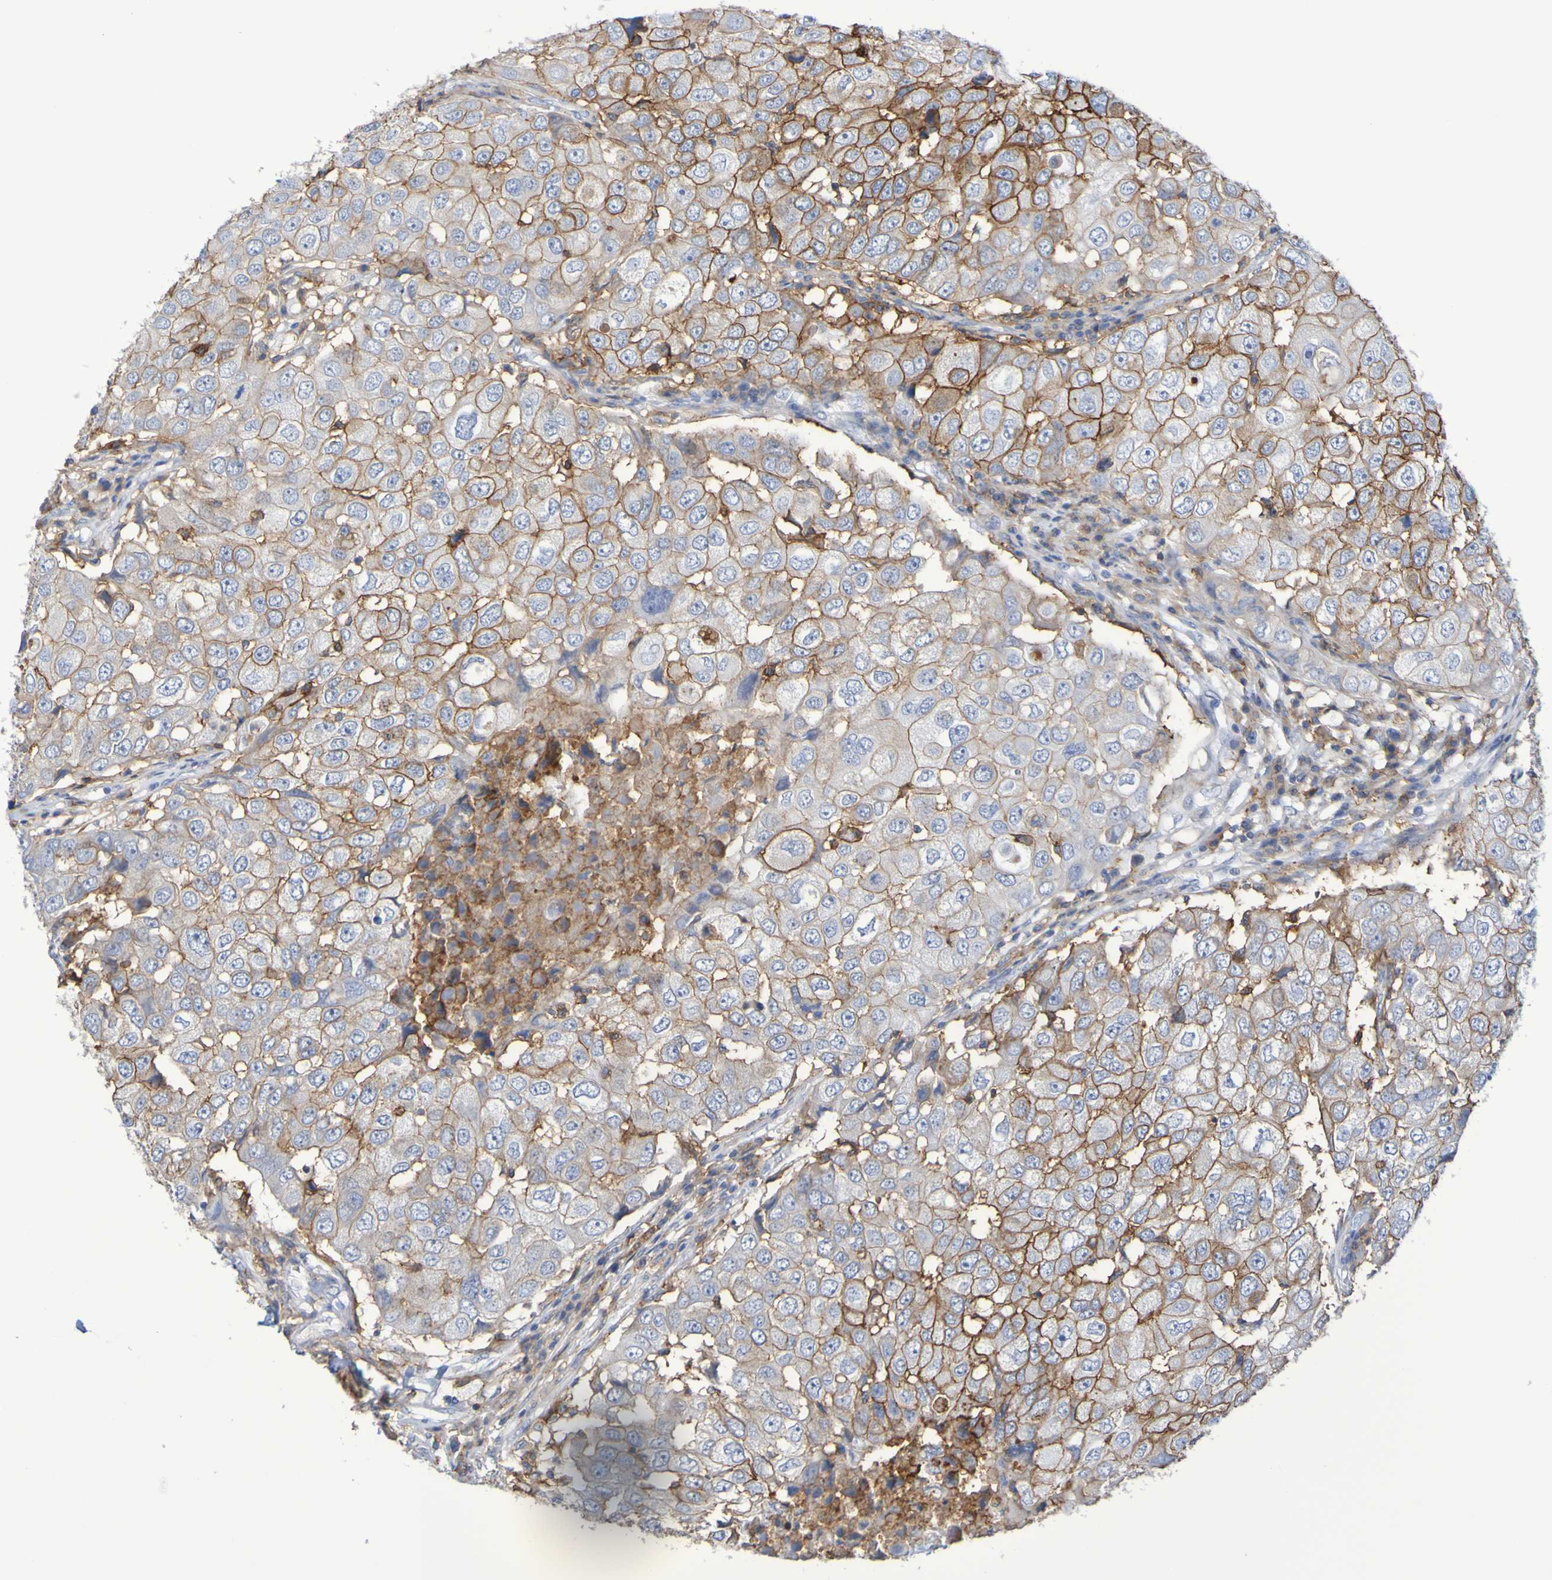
{"staining": {"intensity": "moderate", "quantity": ">75%", "location": "cytoplasmic/membranous"}, "tissue": "breast cancer", "cell_type": "Tumor cells", "image_type": "cancer", "snomed": [{"axis": "morphology", "description": "Duct carcinoma"}, {"axis": "topography", "description": "Breast"}], "caption": "Approximately >75% of tumor cells in breast invasive ductal carcinoma display moderate cytoplasmic/membranous protein staining as visualized by brown immunohistochemical staining.", "gene": "SLC3A2", "patient": {"sex": "female", "age": 27}}